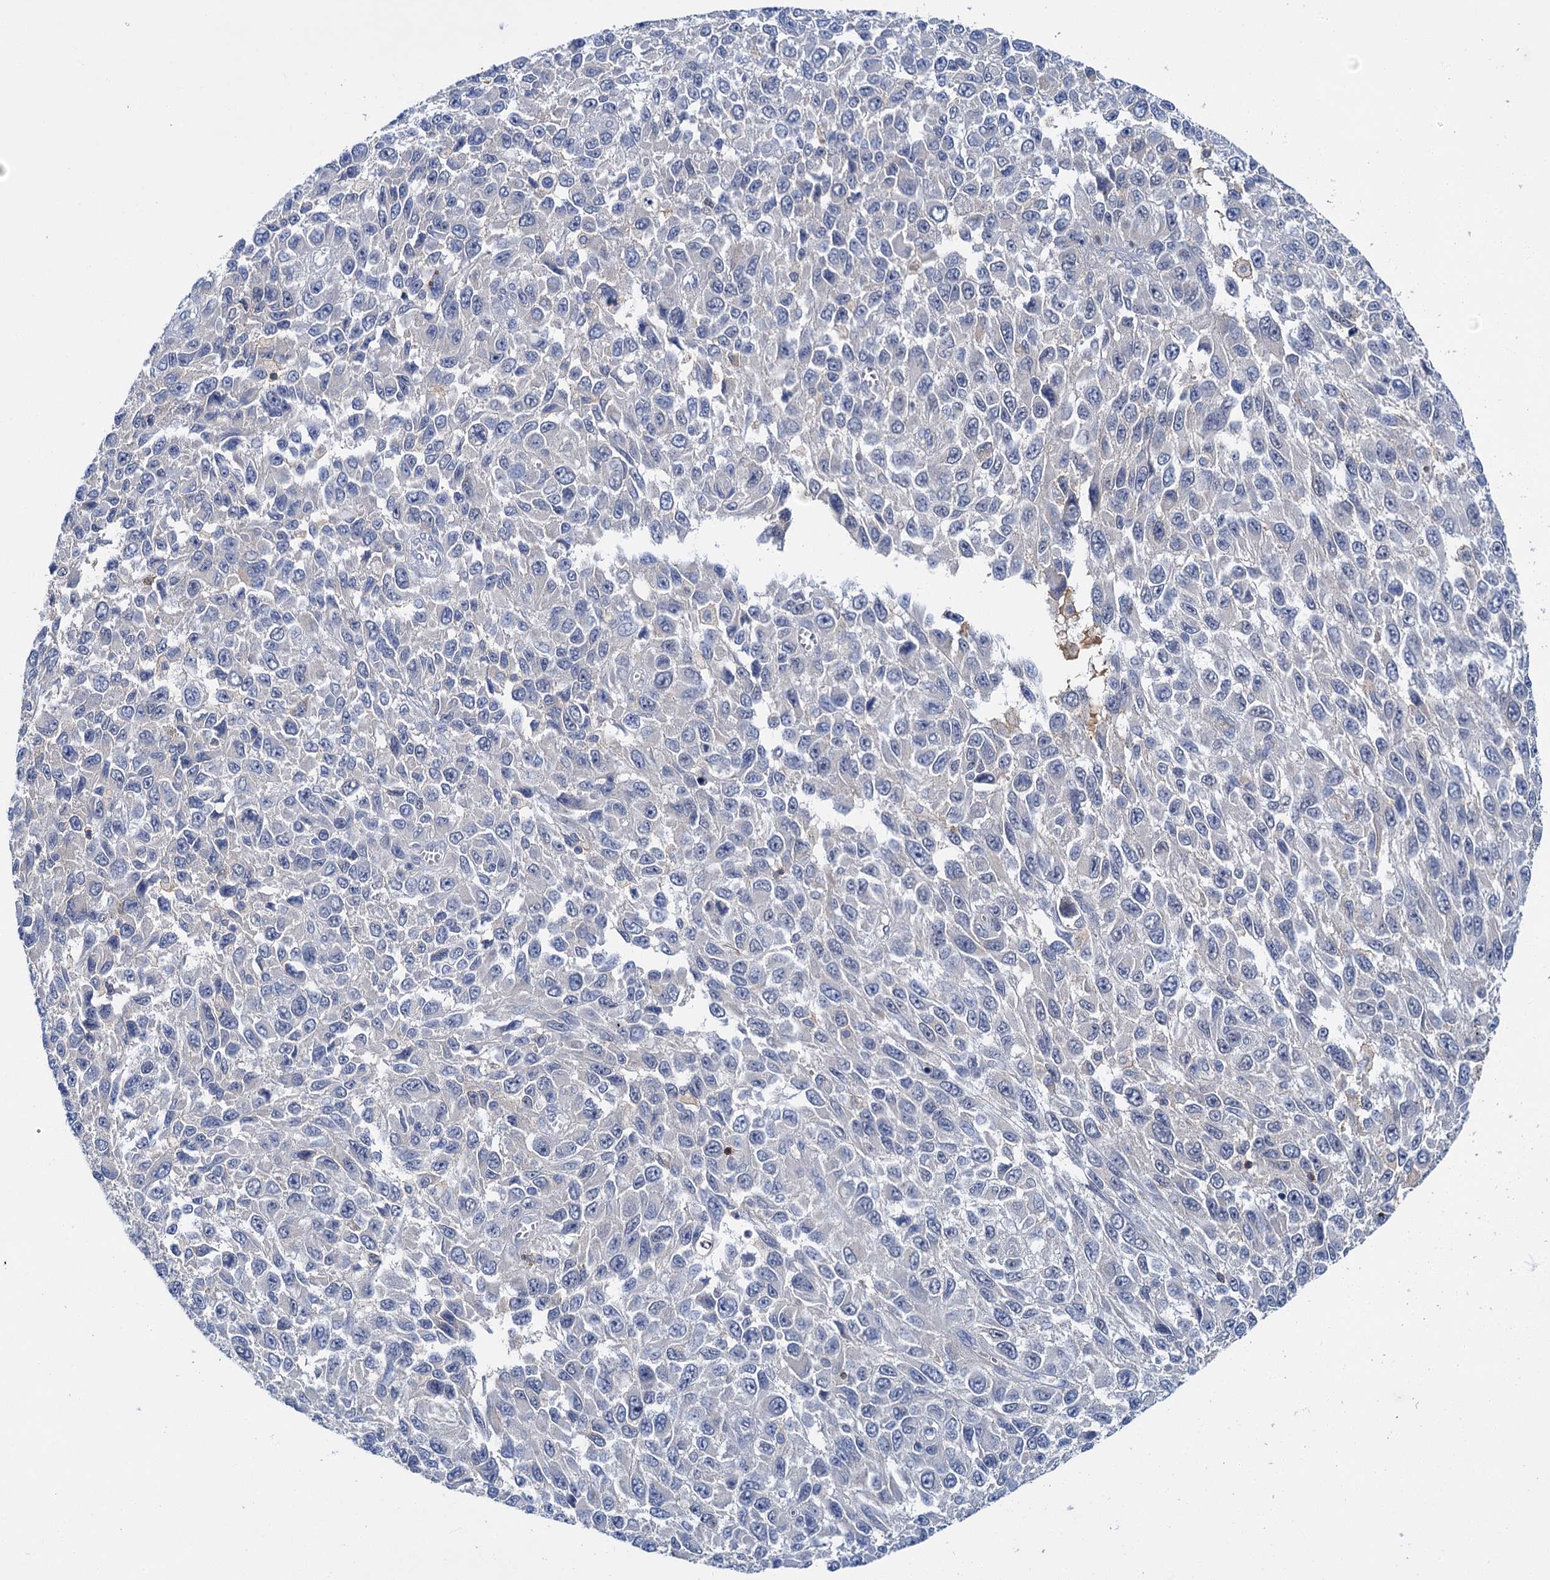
{"staining": {"intensity": "negative", "quantity": "none", "location": "none"}, "tissue": "melanoma", "cell_type": "Tumor cells", "image_type": "cancer", "snomed": [{"axis": "morphology", "description": "Normal tissue, NOS"}, {"axis": "morphology", "description": "Malignant melanoma, NOS"}, {"axis": "topography", "description": "Skin"}], "caption": "Histopathology image shows no protein positivity in tumor cells of melanoma tissue.", "gene": "FGFR2", "patient": {"sex": "female", "age": 96}}